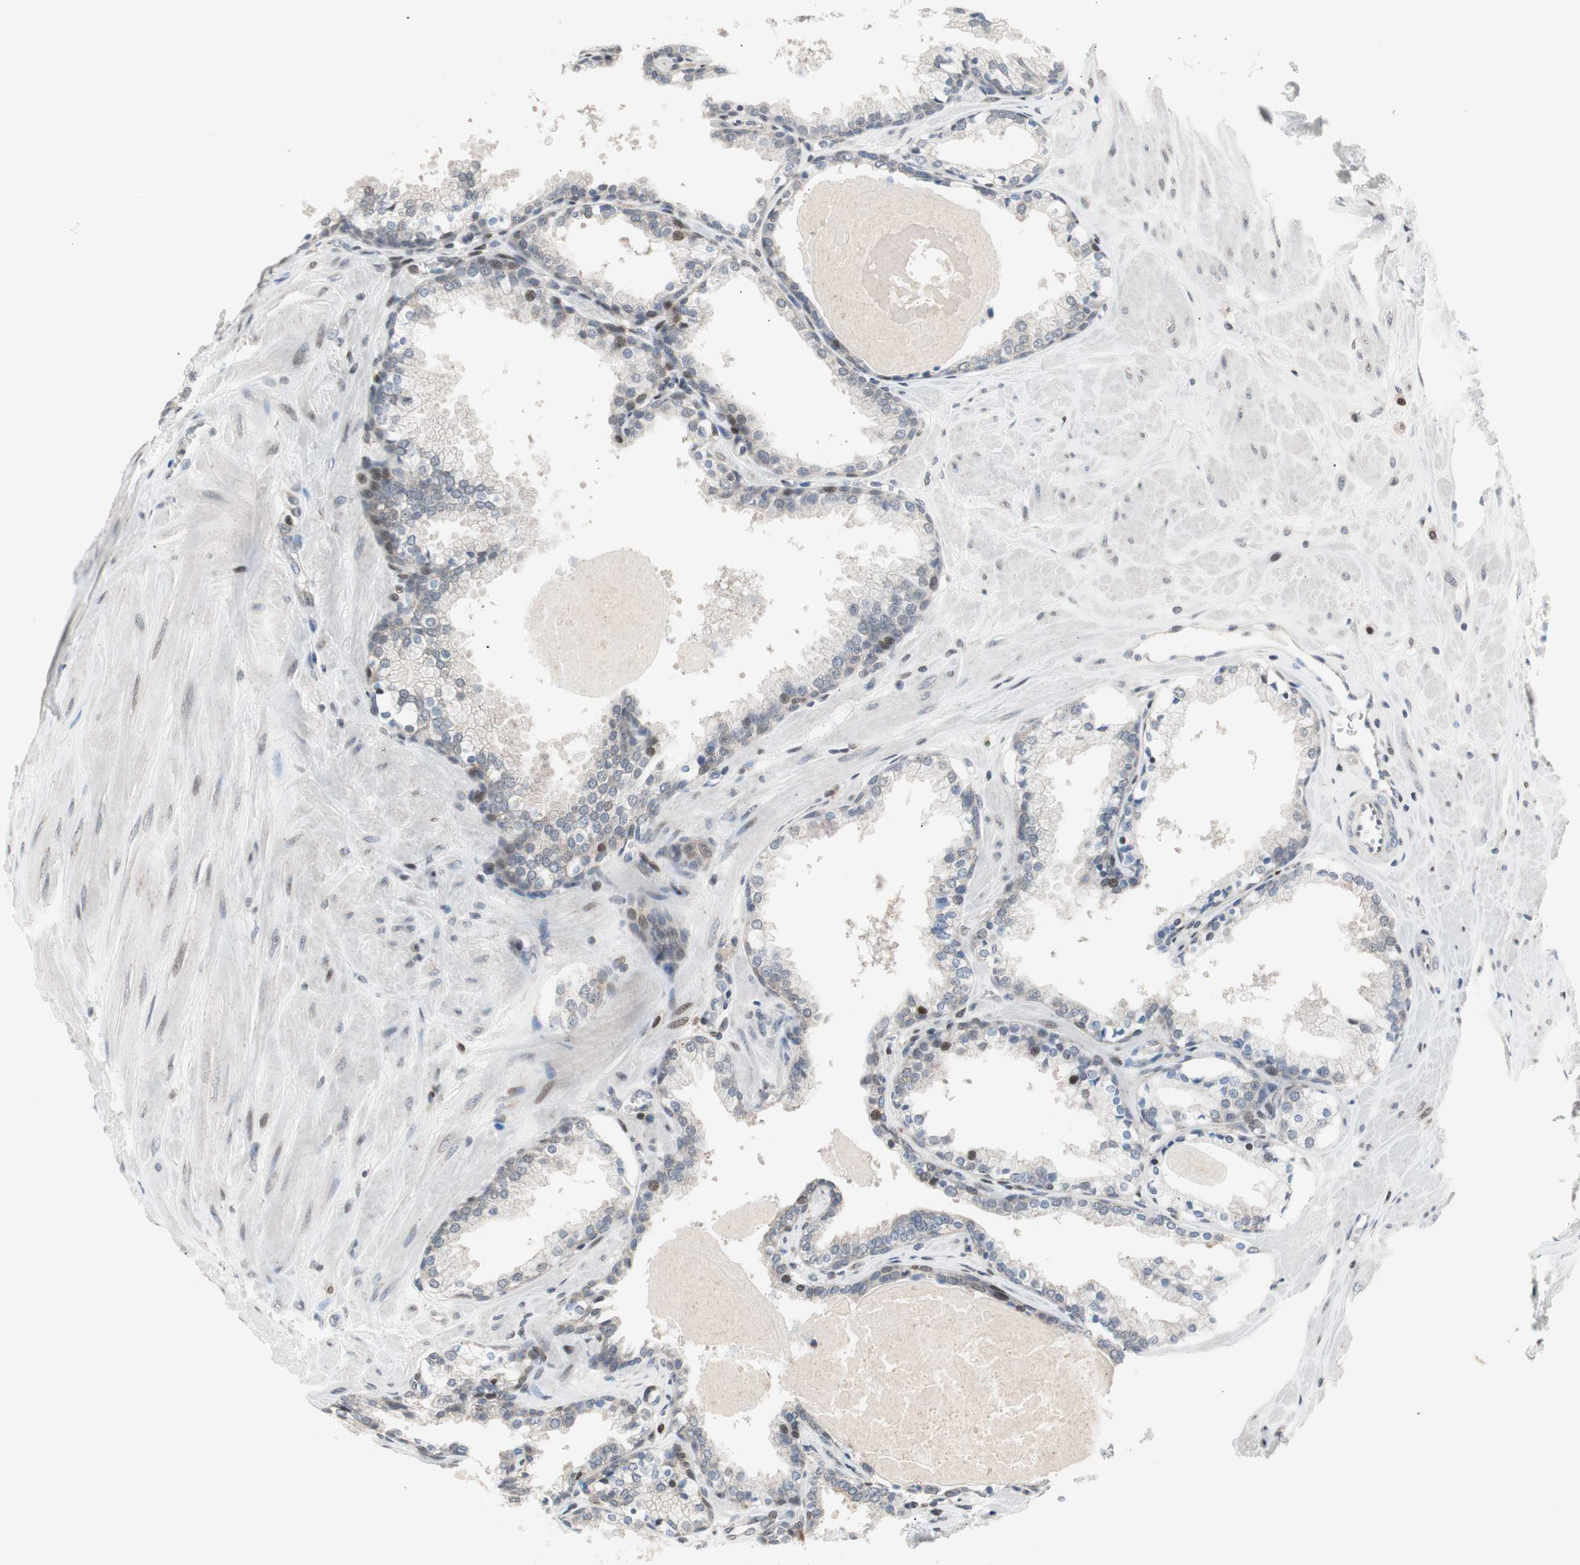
{"staining": {"intensity": "moderate", "quantity": "<25%", "location": "nuclear"}, "tissue": "prostate", "cell_type": "Glandular cells", "image_type": "normal", "snomed": [{"axis": "morphology", "description": "Normal tissue, NOS"}, {"axis": "topography", "description": "Prostate"}], "caption": "This is a micrograph of IHC staining of normal prostate, which shows moderate staining in the nuclear of glandular cells.", "gene": "POLH", "patient": {"sex": "male", "age": 51}}